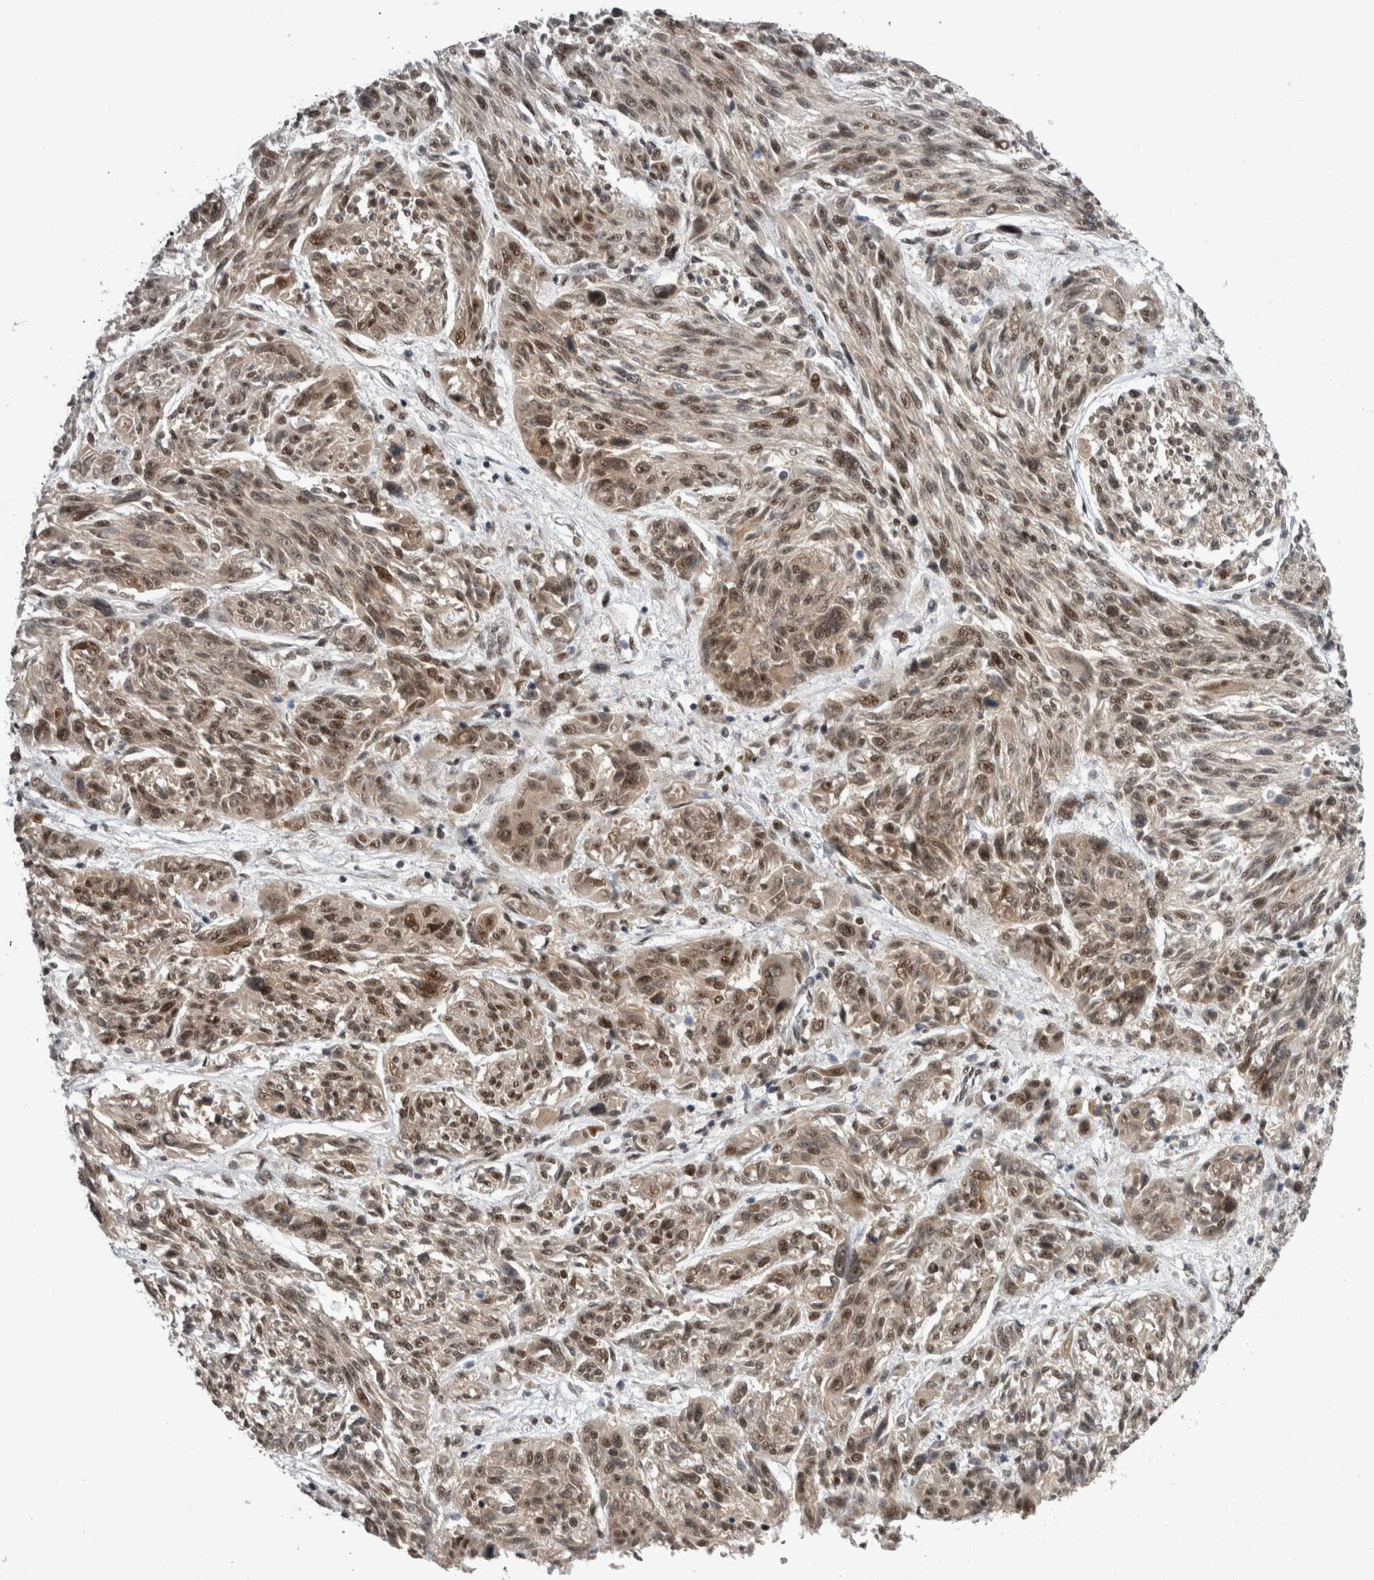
{"staining": {"intensity": "weak", "quantity": ">75%", "location": "cytoplasmic/membranous,nuclear"}, "tissue": "melanoma", "cell_type": "Tumor cells", "image_type": "cancer", "snomed": [{"axis": "morphology", "description": "Malignant melanoma, NOS"}, {"axis": "topography", "description": "Skin"}], "caption": "Melanoma tissue reveals weak cytoplasmic/membranous and nuclear staining in about >75% of tumor cells, visualized by immunohistochemistry.", "gene": "SNRNP40", "patient": {"sex": "male", "age": 53}}